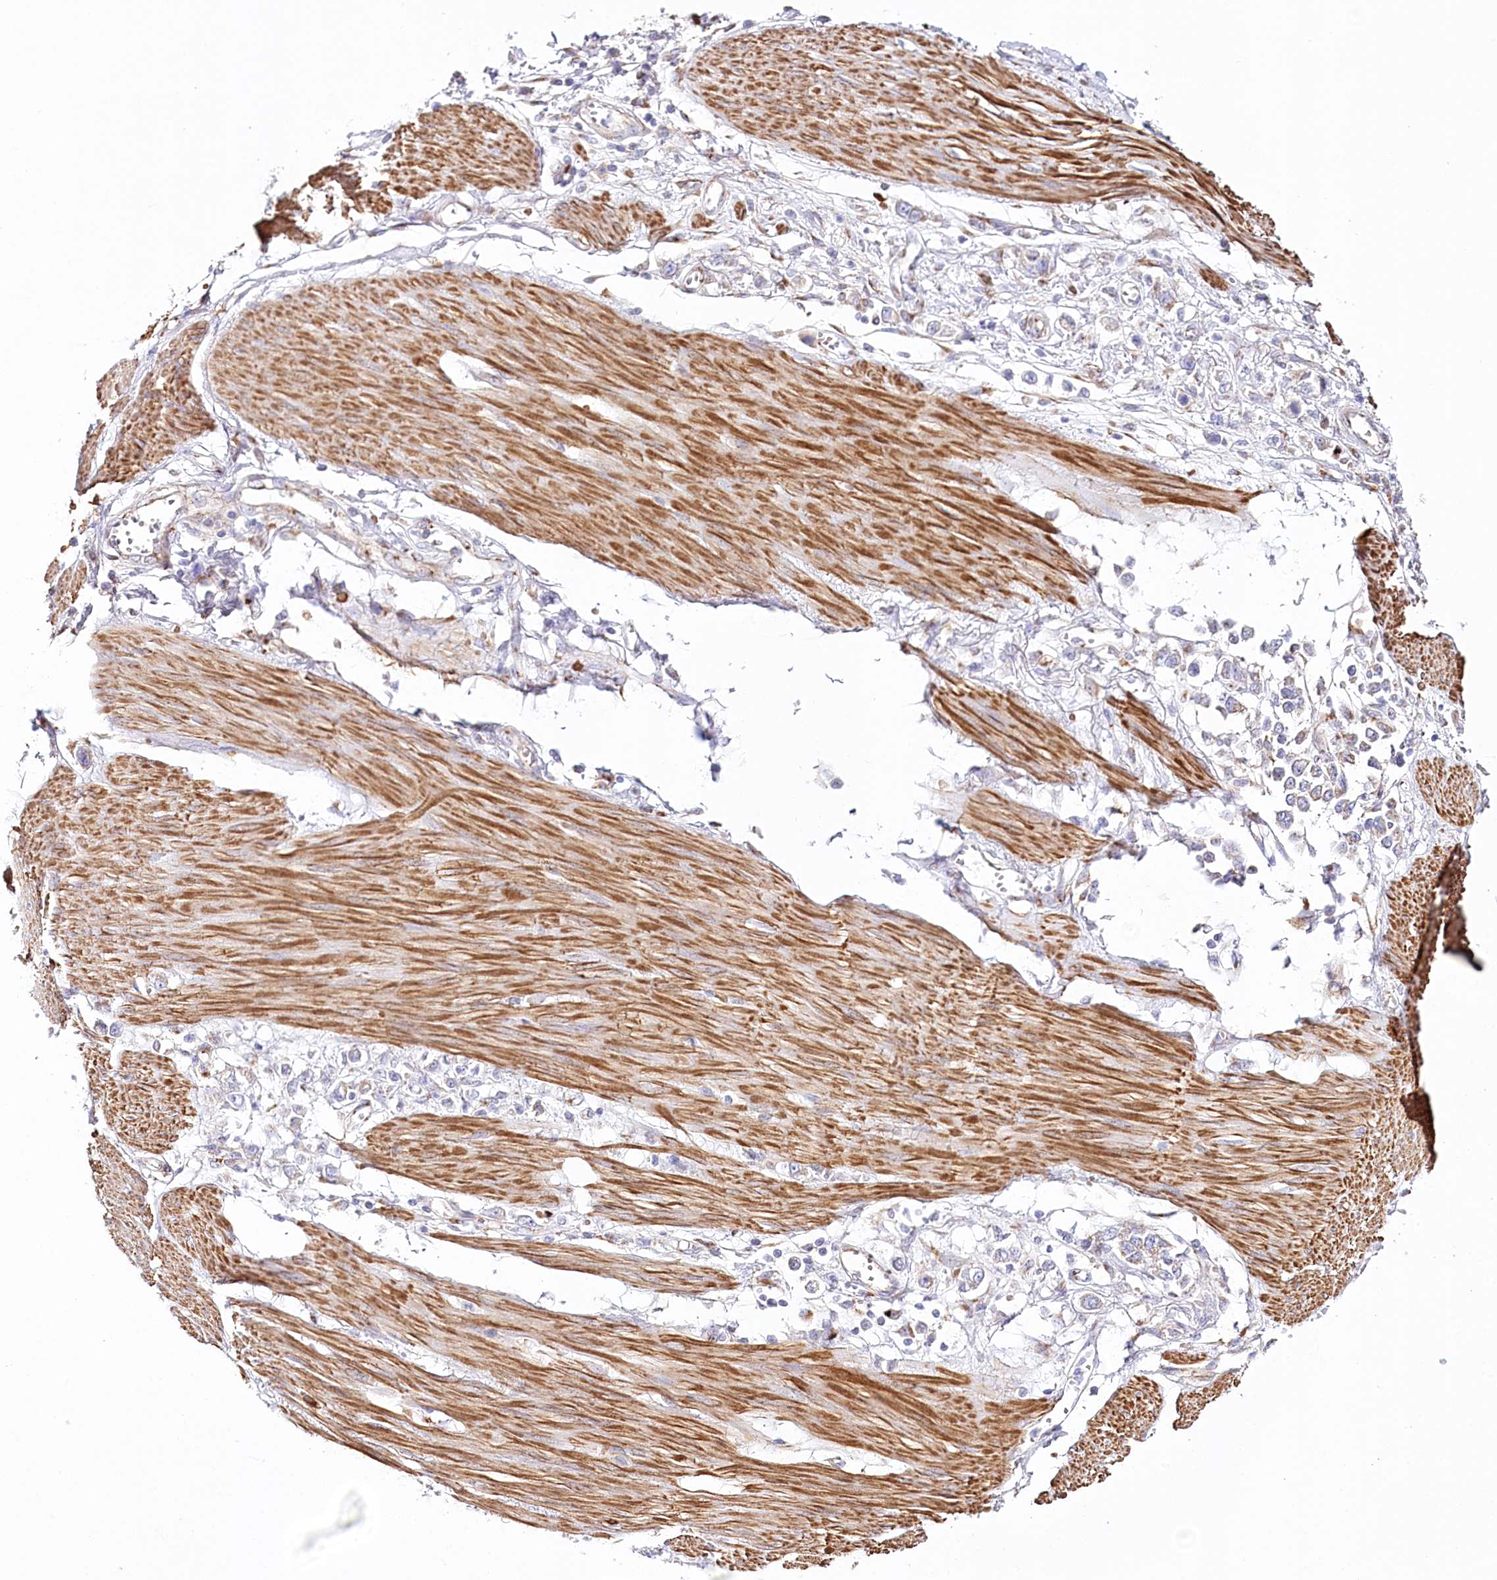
{"staining": {"intensity": "weak", "quantity": ">75%", "location": "cytoplasmic/membranous"}, "tissue": "stomach cancer", "cell_type": "Tumor cells", "image_type": "cancer", "snomed": [{"axis": "morphology", "description": "Adenocarcinoma, NOS"}, {"axis": "topography", "description": "Stomach"}], "caption": "Immunohistochemical staining of human stomach cancer (adenocarcinoma) reveals low levels of weak cytoplasmic/membranous expression in approximately >75% of tumor cells. The staining was performed using DAB (3,3'-diaminobenzidine), with brown indicating positive protein expression. Nuclei are stained blue with hematoxylin.", "gene": "ABRAXAS2", "patient": {"sex": "female", "age": 76}}